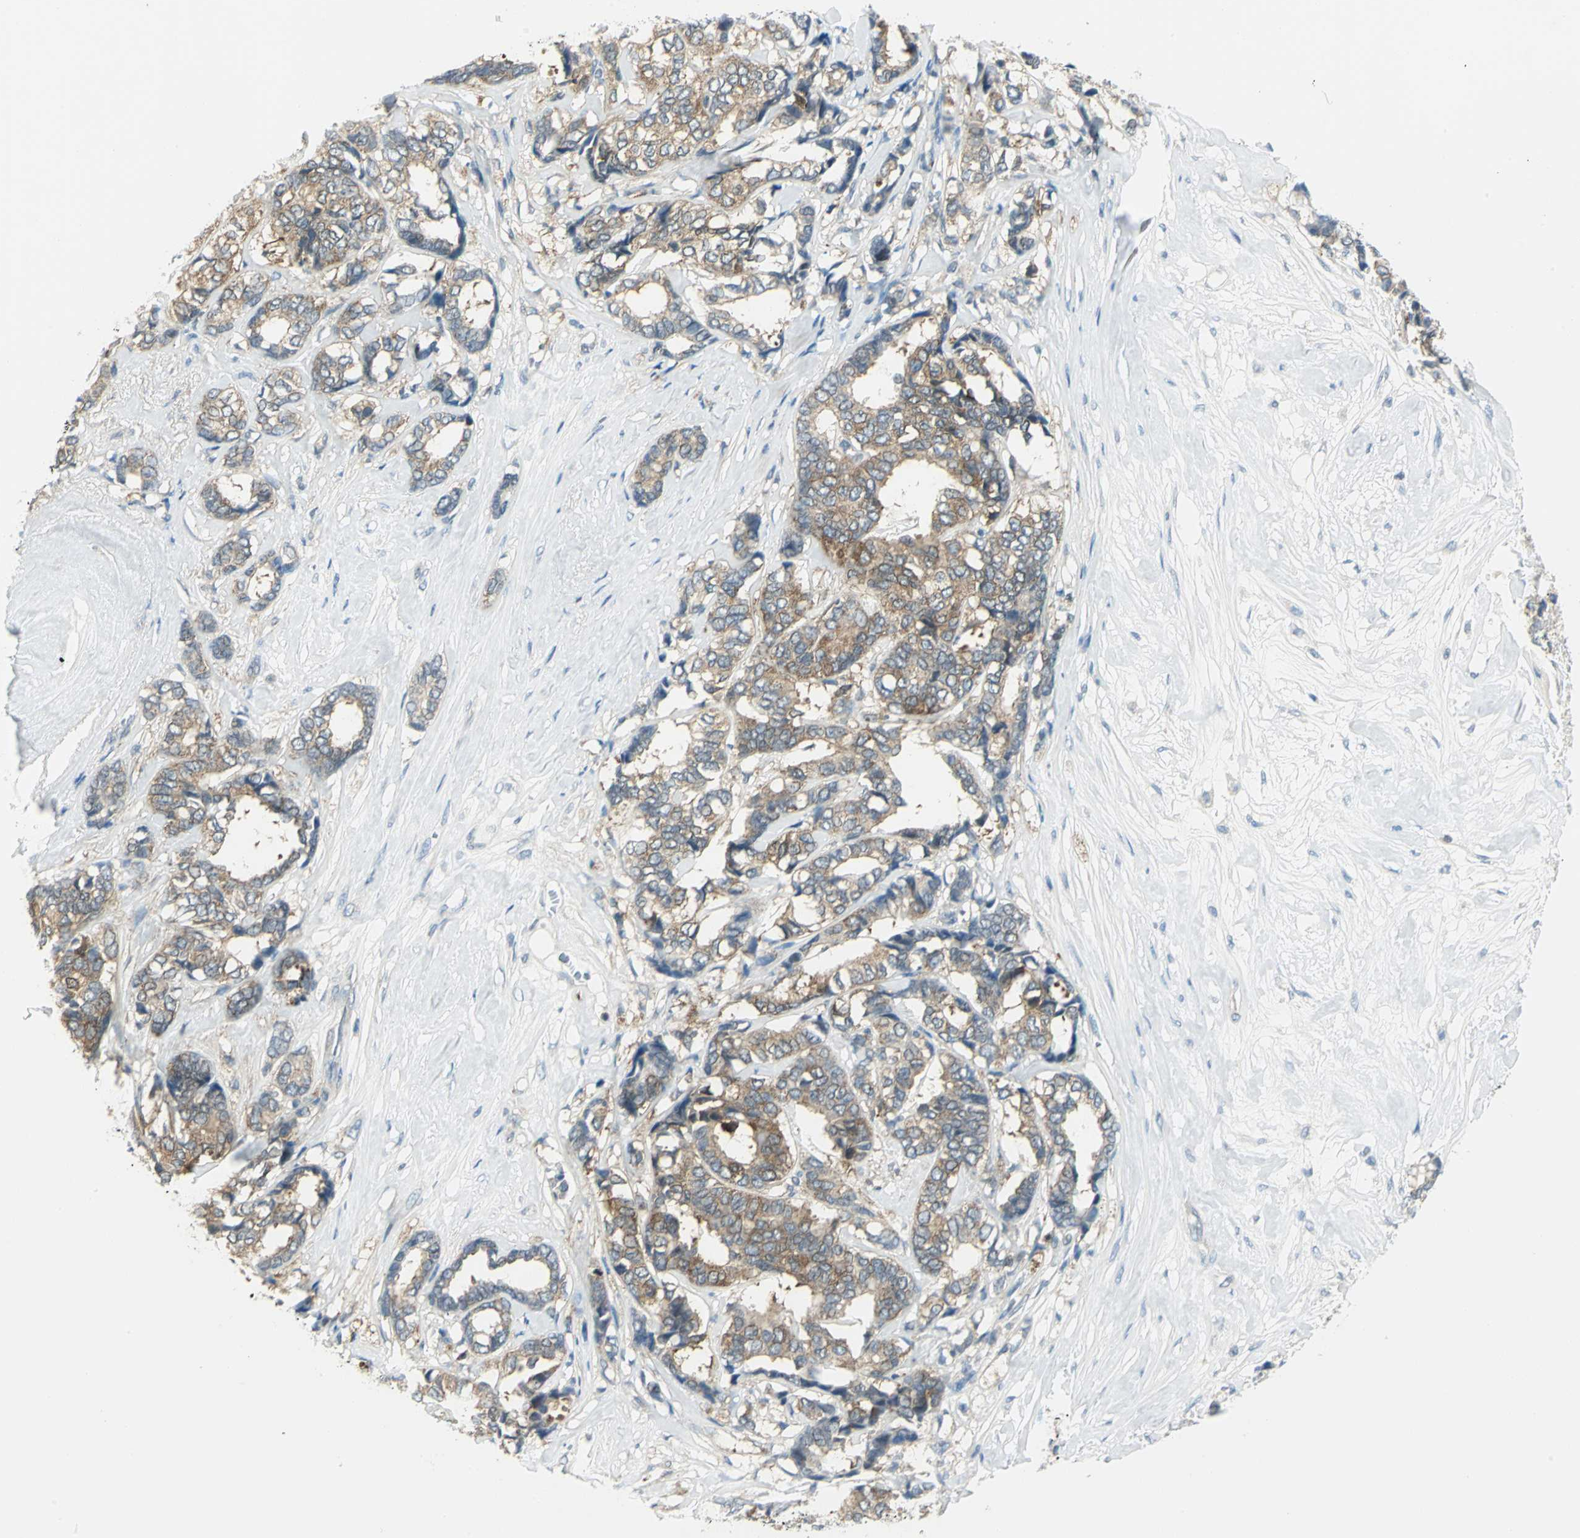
{"staining": {"intensity": "strong", "quantity": ">75%", "location": "cytoplasmic/membranous"}, "tissue": "breast cancer", "cell_type": "Tumor cells", "image_type": "cancer", "snomed": [{"axis": "morphology", "description": "Duct carcinoma"}, {"axis": "topography", "description": "Breast"}], "caption": "Immunohistochemistry (IHC) (DAB (3,3'-diaminobenzidine)) staining of breast infiltrating ductal carcinoma reveals strong cytoplasmic/membranous protein staining in about >75% of tumor cells. The protein is stained brown, and the nuclei are stained in blue (DAB (3,3'-diaminobenzidine) IHC with brightfield microscopy, high magnification).", "gene": "ALDOA", "patient": {"sex": "female", "age": 87}}